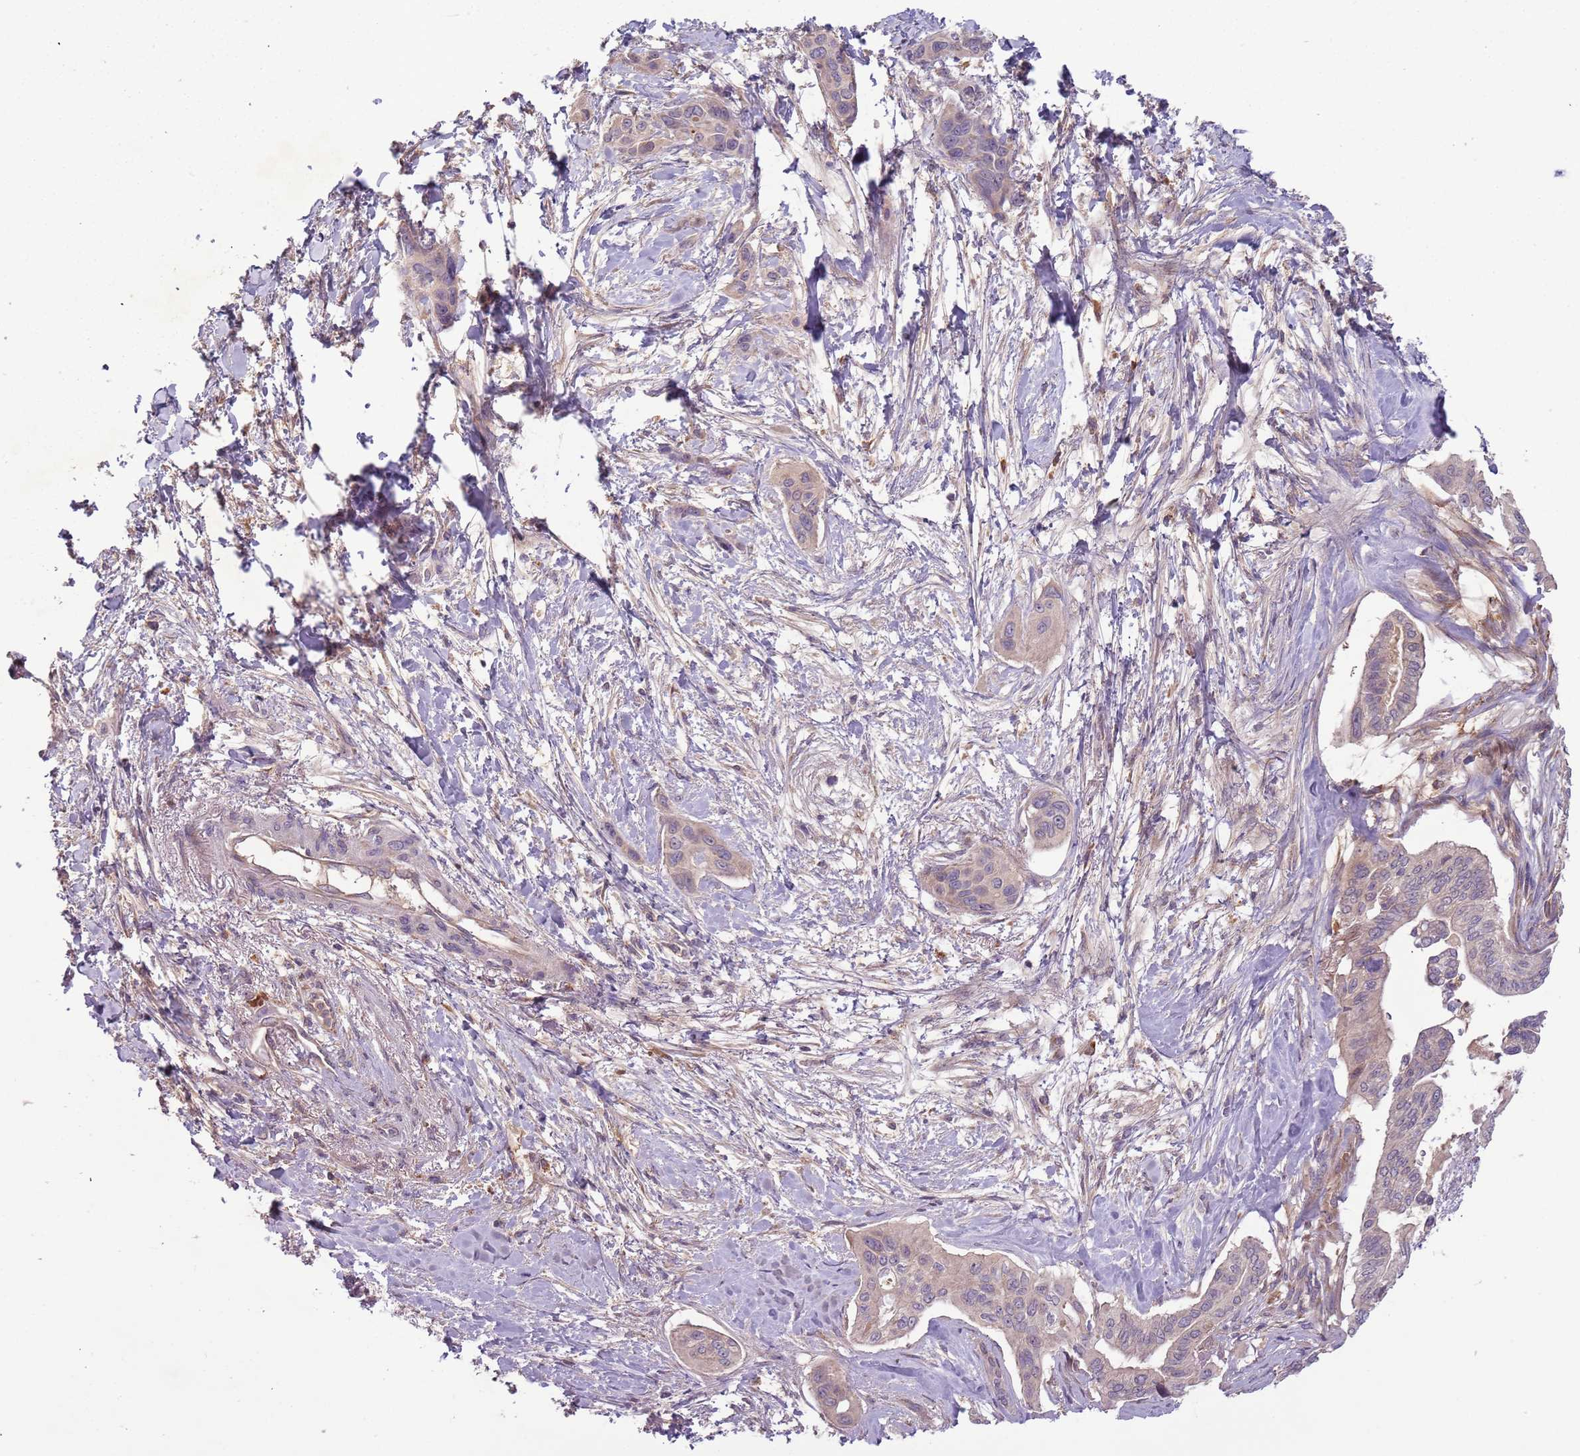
{"staining": {"intensity": "weak", "quantity": "<25%", "location": "cytoplasmic/membranous"}, "tissue": "pancreatic cancer", "cell_type": "Tumor cells", "image_type": "cancer", "snomed": [{"axis": "morphology", "description": "Adenocarcinoma, NOS"}, {"axis": "topography", "description": "Pancreas"}], "caption": "Immunohistochemistry of human pancreatic cancer (adenocarcinoma) shows no staining in tumor cells.", "gene": "FECH", "patient": {"sex": "male", "age": 72}}